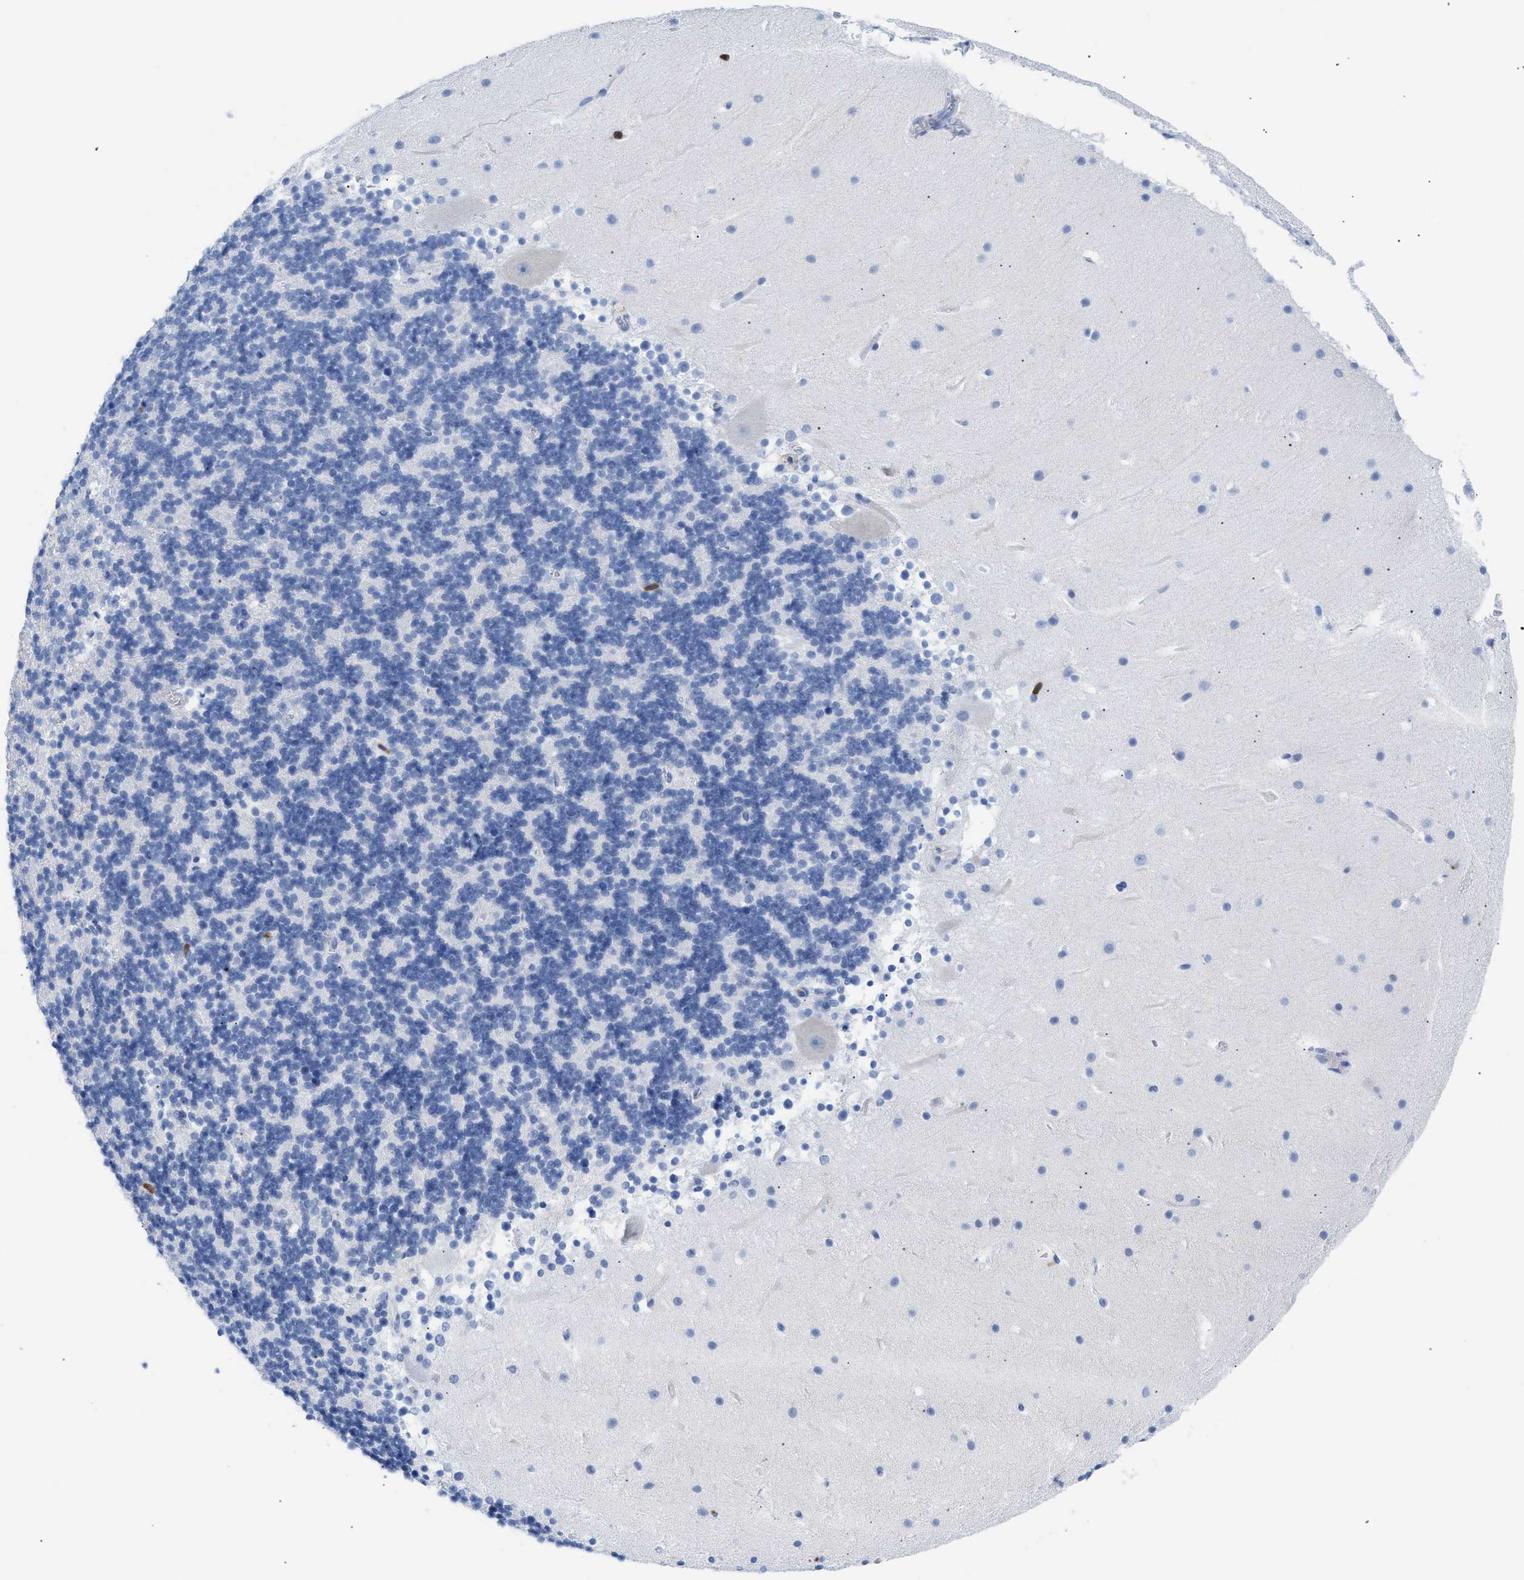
{"staining": {"intensity": "negative", "quantity": "none", "location": "none"}, "tissue": "cerebellum", "cell_type": "Cells in granular layer", "image_type": "normal", "snomed": [{"axis": "morphology", "description": "Normal tissue, NOS"}, {"axis": "topography", "description": "Cerebellum"}], "caption": "Immunohistochemistry (IHC) of unremarkable cerebellum reveals no expression in cells in granular layer. The staining was performed using DAB to visualize the protein expression in brown, while the nuclei were stained in blue with hematoxylin (Magnification: 20x).", "gene": "LCP1", "patient": {"sex": "male", "age": 45}}